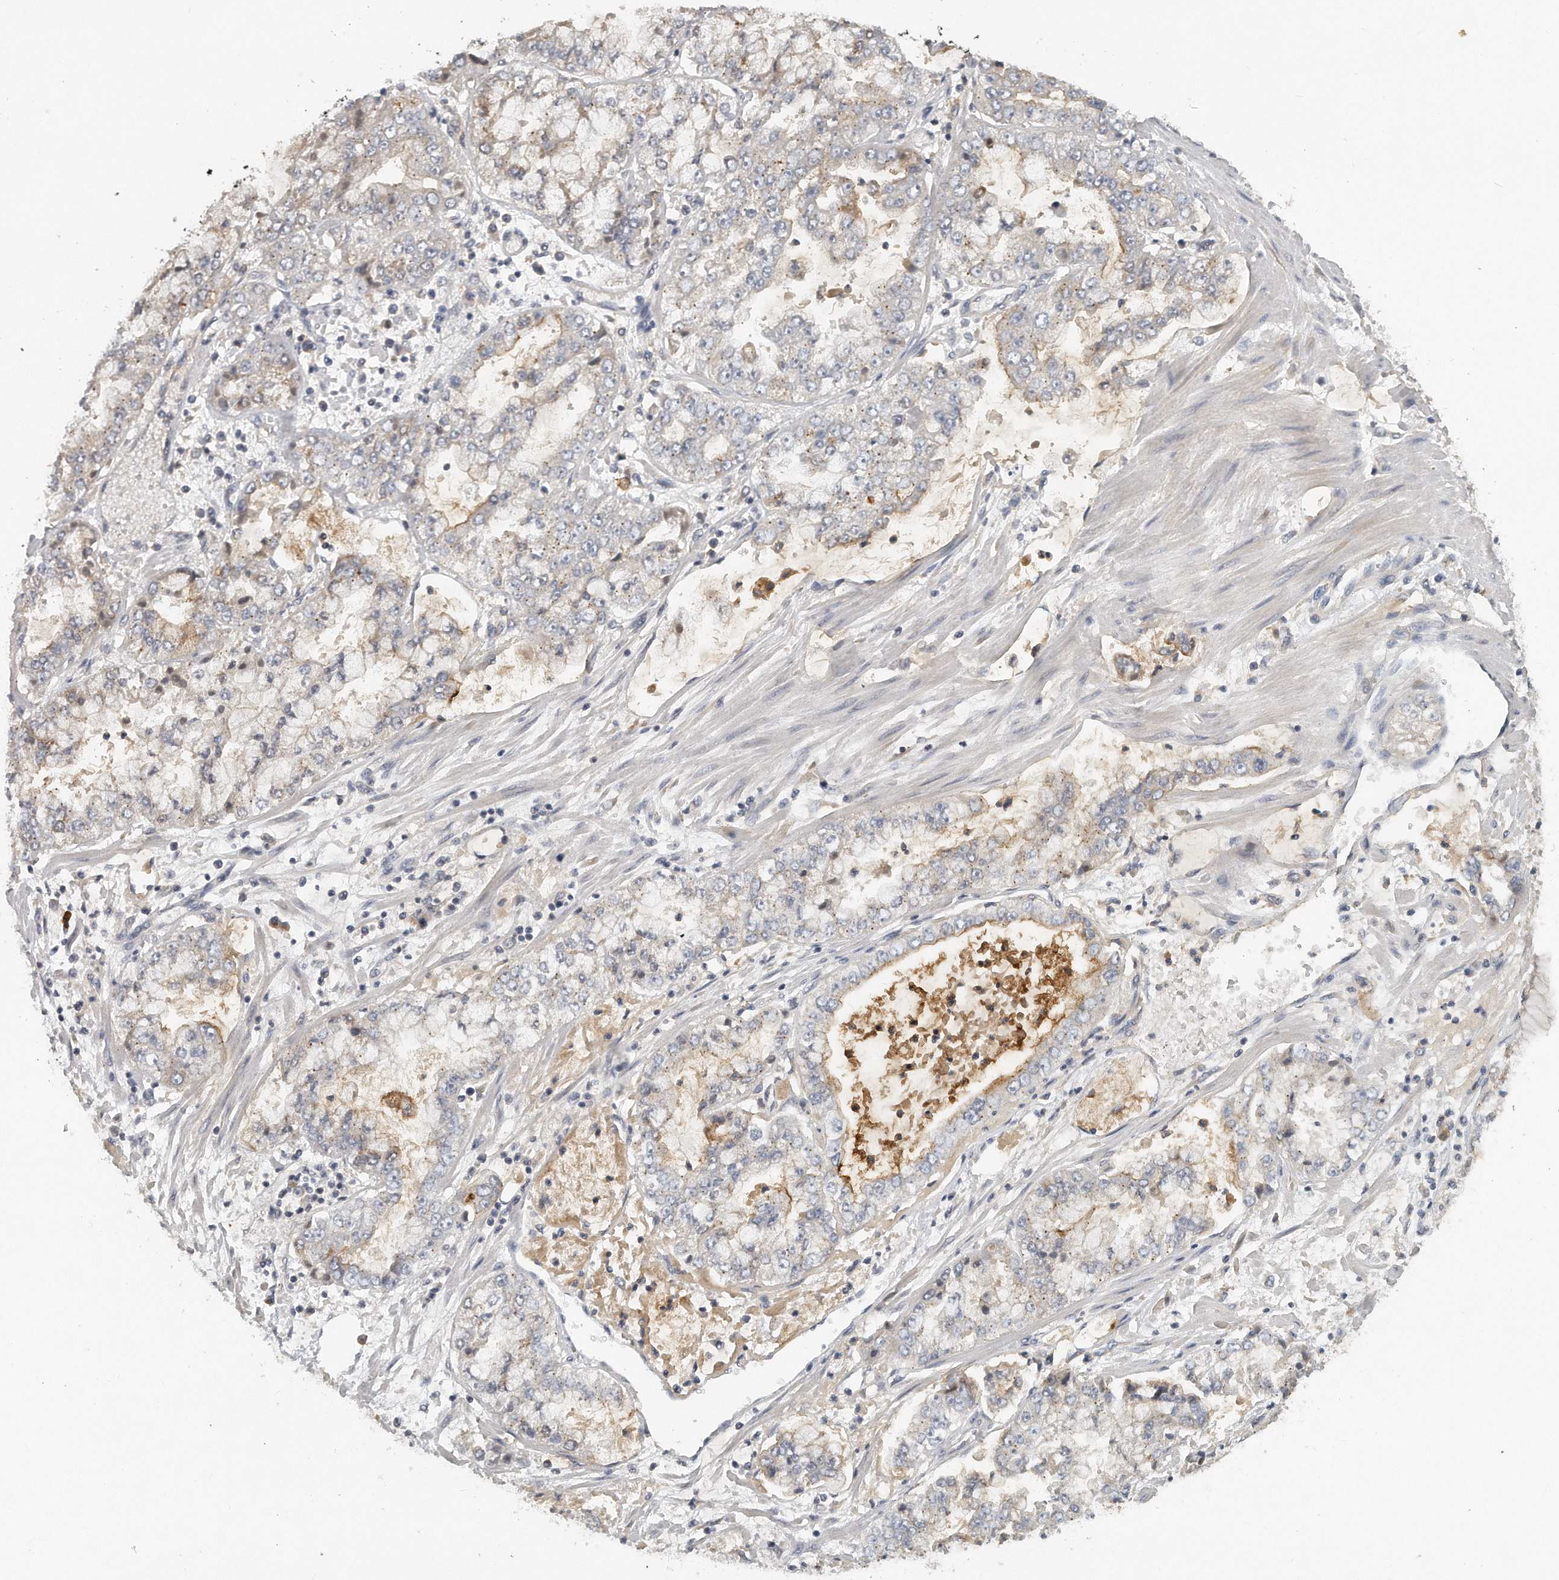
{"staining": {"intensity": "weak", "quantity": "<25%", "location": "cytoplasmic/membranous"}, "tissue": "stomach cancer", "cell_type": "Tumor cells", "image_type": "cancer", "snomed": [{"axis": "morphology", "description": "Adenocarcinoma, NOS"}, {"axis": "topography", "description": "Stomach"}], "caption": "Image shows no protein staining in tumor cells of stomach adenocarcinoma tissue.", "gene": "TRAPPC14", "patient": {"sex": "male", "age": 76}}